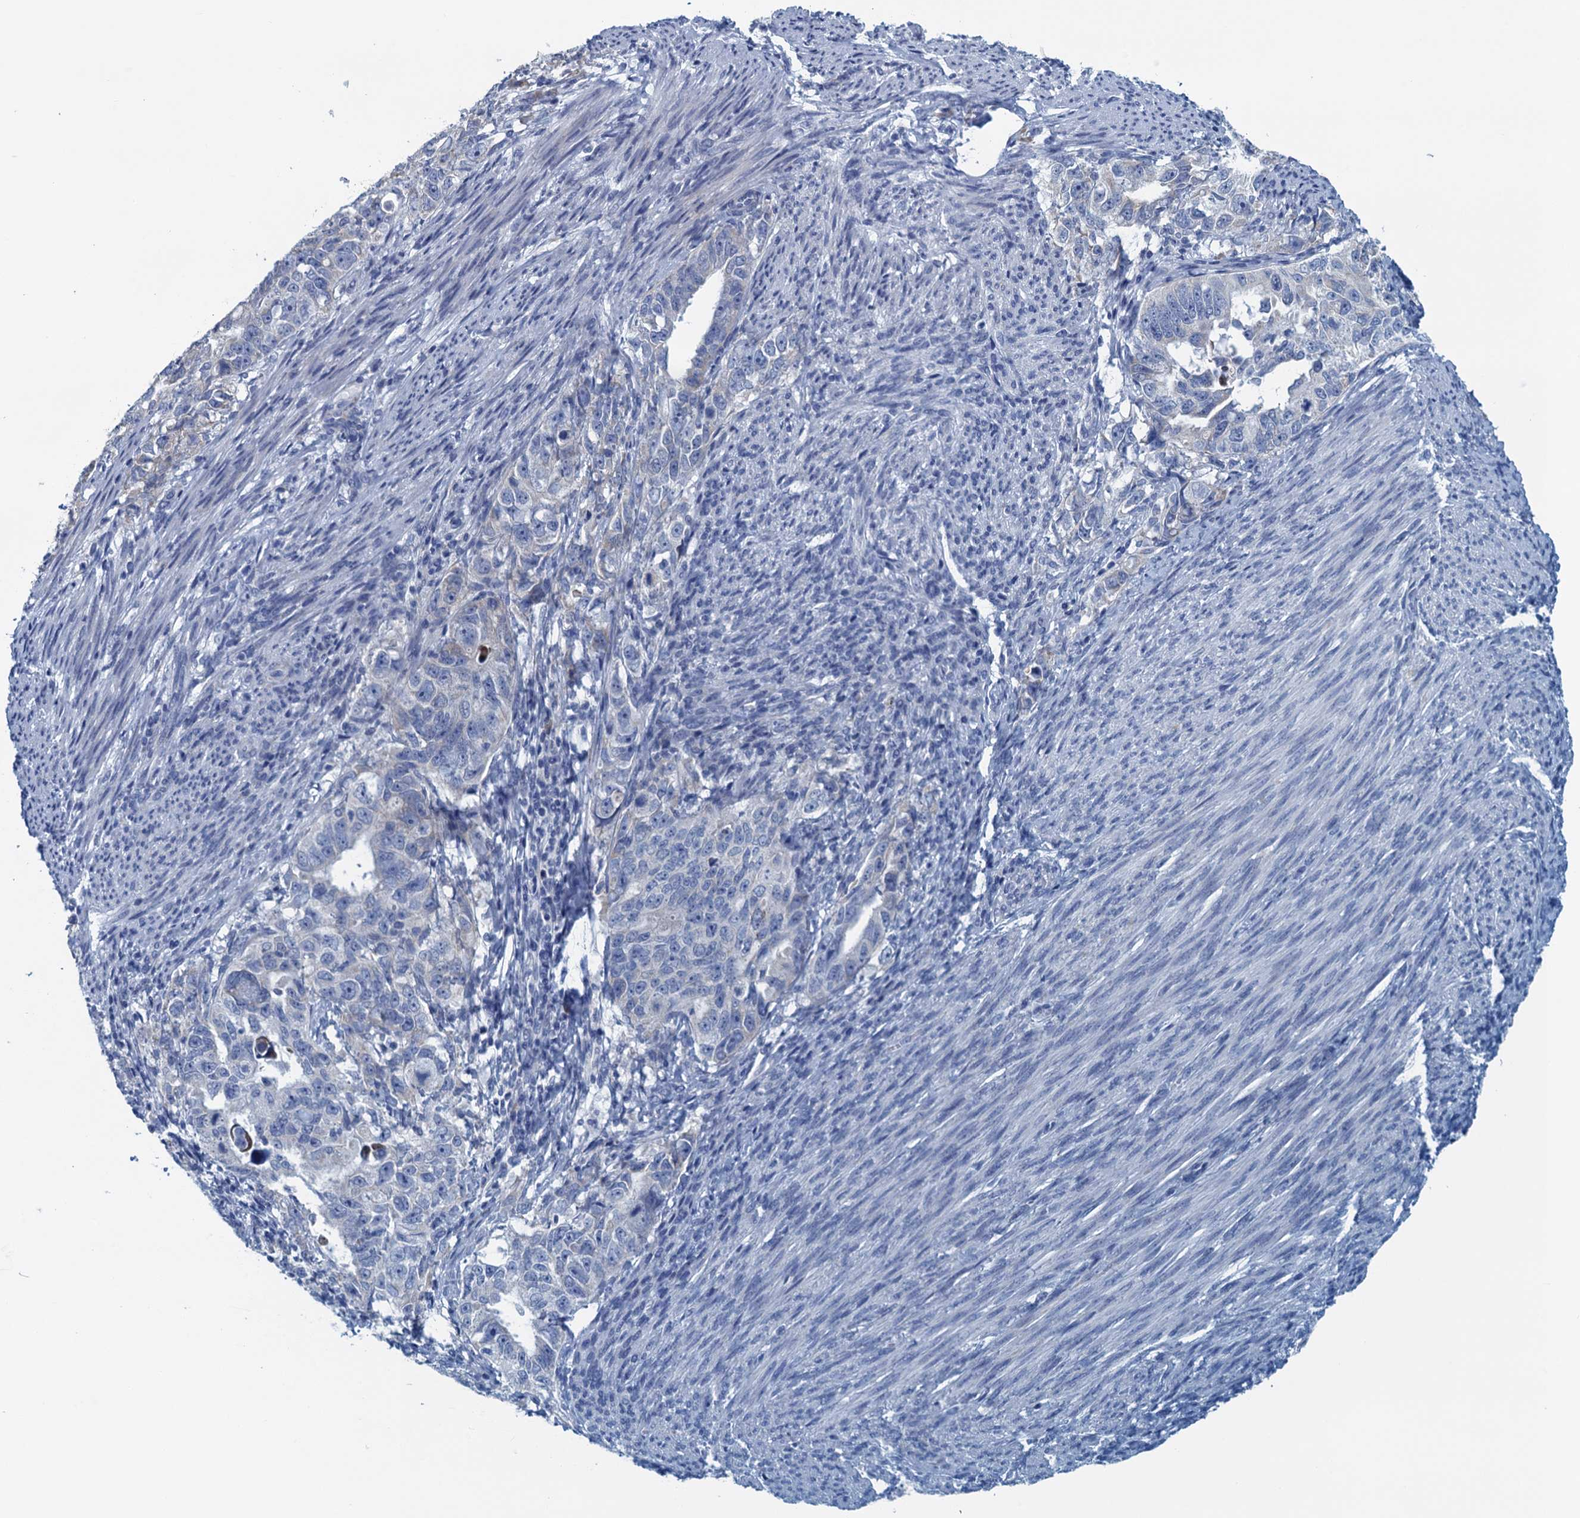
{"staining": {"intensity": "negative", "quantity": "none", "location": "none"}, "tissue": "endometrial cancer", "cell_type": "Tumor cells", "image_type": "cancer", "snomed": [{"axis": "morphology", "description": "Adenocarcinoma, NOS"}, {"axis": "topography", "description": "Endometrium"}], "caption": "Tumor cells are negative for protein expression in human endometrial adenocarcinoma.", "gene": "C10orf88", "patient": {"sex": "female", "age": 65}}